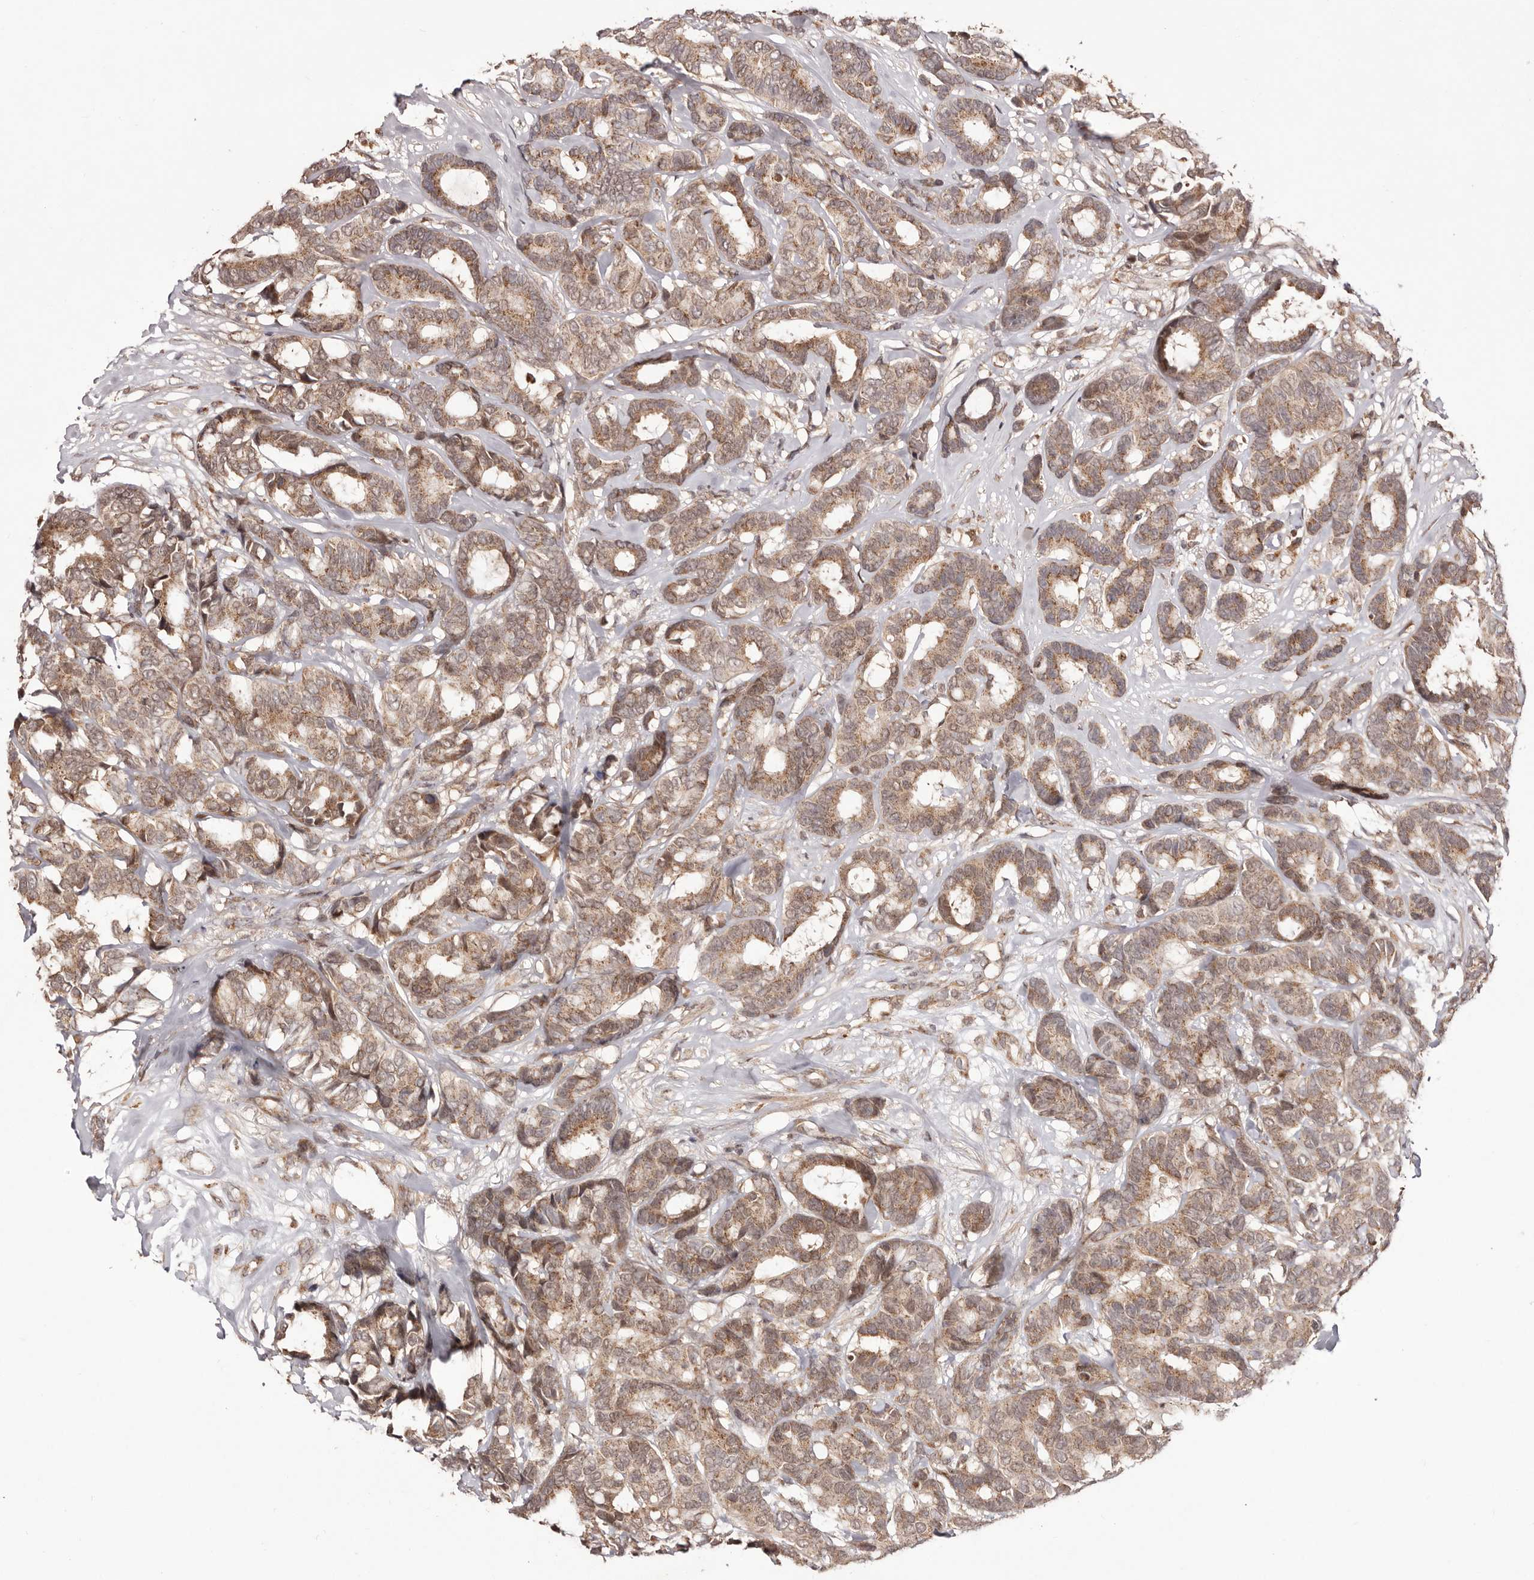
{"staining": {"intensity": "moderate", "quantity": ">75%", "location": "cytoplasmic/membranous"}, "tissue": "breast cancer", "cell_type": "Tumor cells", "image_type": "cancer", "snomed": [{"axis": "morphology", "description": "Duct carcinoma"}, {"axis": "topography", "description": "Breast"}], "caption": "Human breast cancer (intraductal carcinoma) stained with a brown dye demonstrates moderate cytoplasmic/membranous positive expression in approximately >75% of tumor cells.", "gene": "EGR3", "patient": {"sex": "female", "age": 87}}